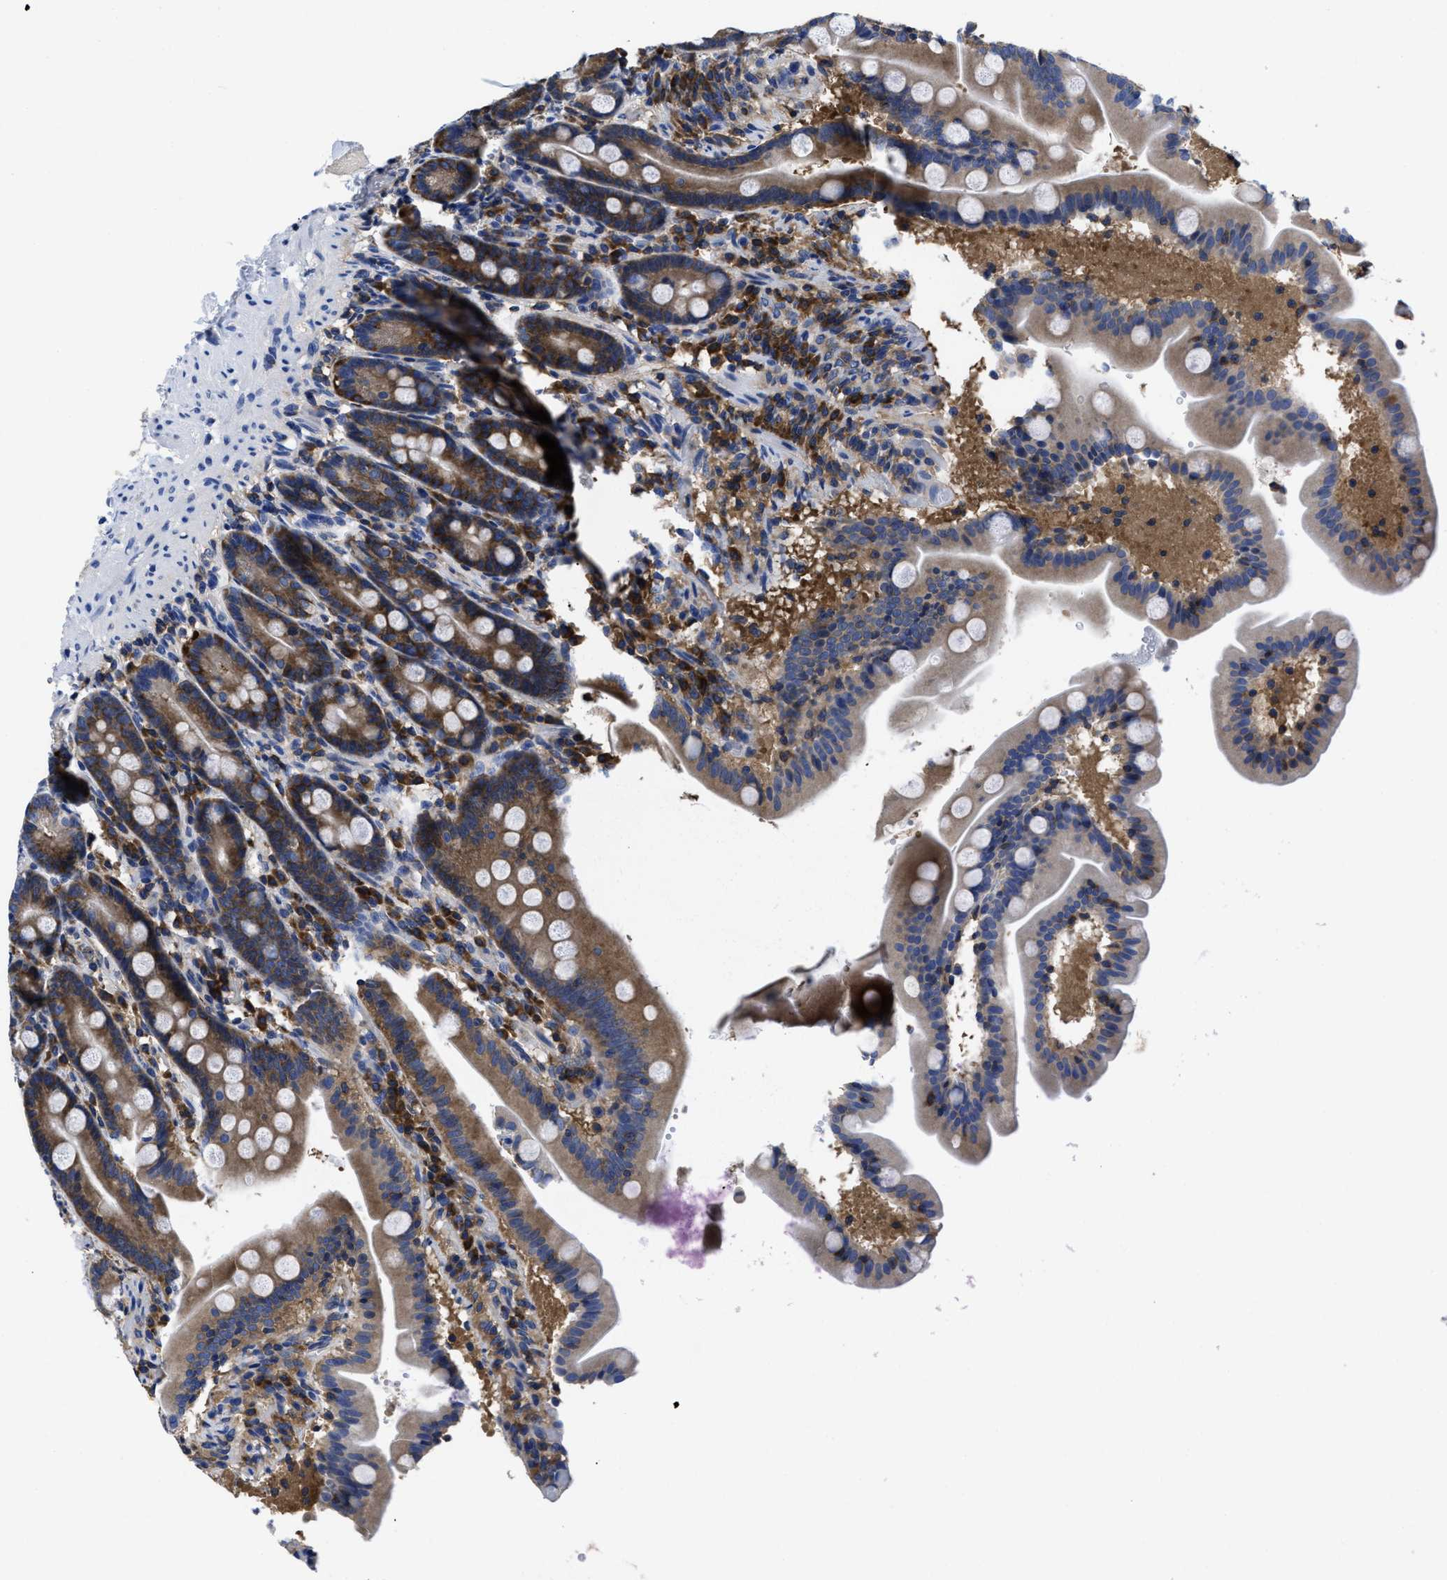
{"staining": {"intensity": "strong", "quantity": ">75%", "location": "cytoplasmic/membranous"}, "tissue": "duodenum", "cell_type": "Glandular cells", "image_type": "normal", "snomed": [{"axis": "morphology", "description": "Normal tissue, NOS"}, {"axis": "topography", "description": "Duodenum"}], "caption": "Duodenum stained with a protein marker shows strong staining in glandular cells.", "gene": "YARS1", "patient": {"sex": "male", "age": 54}}